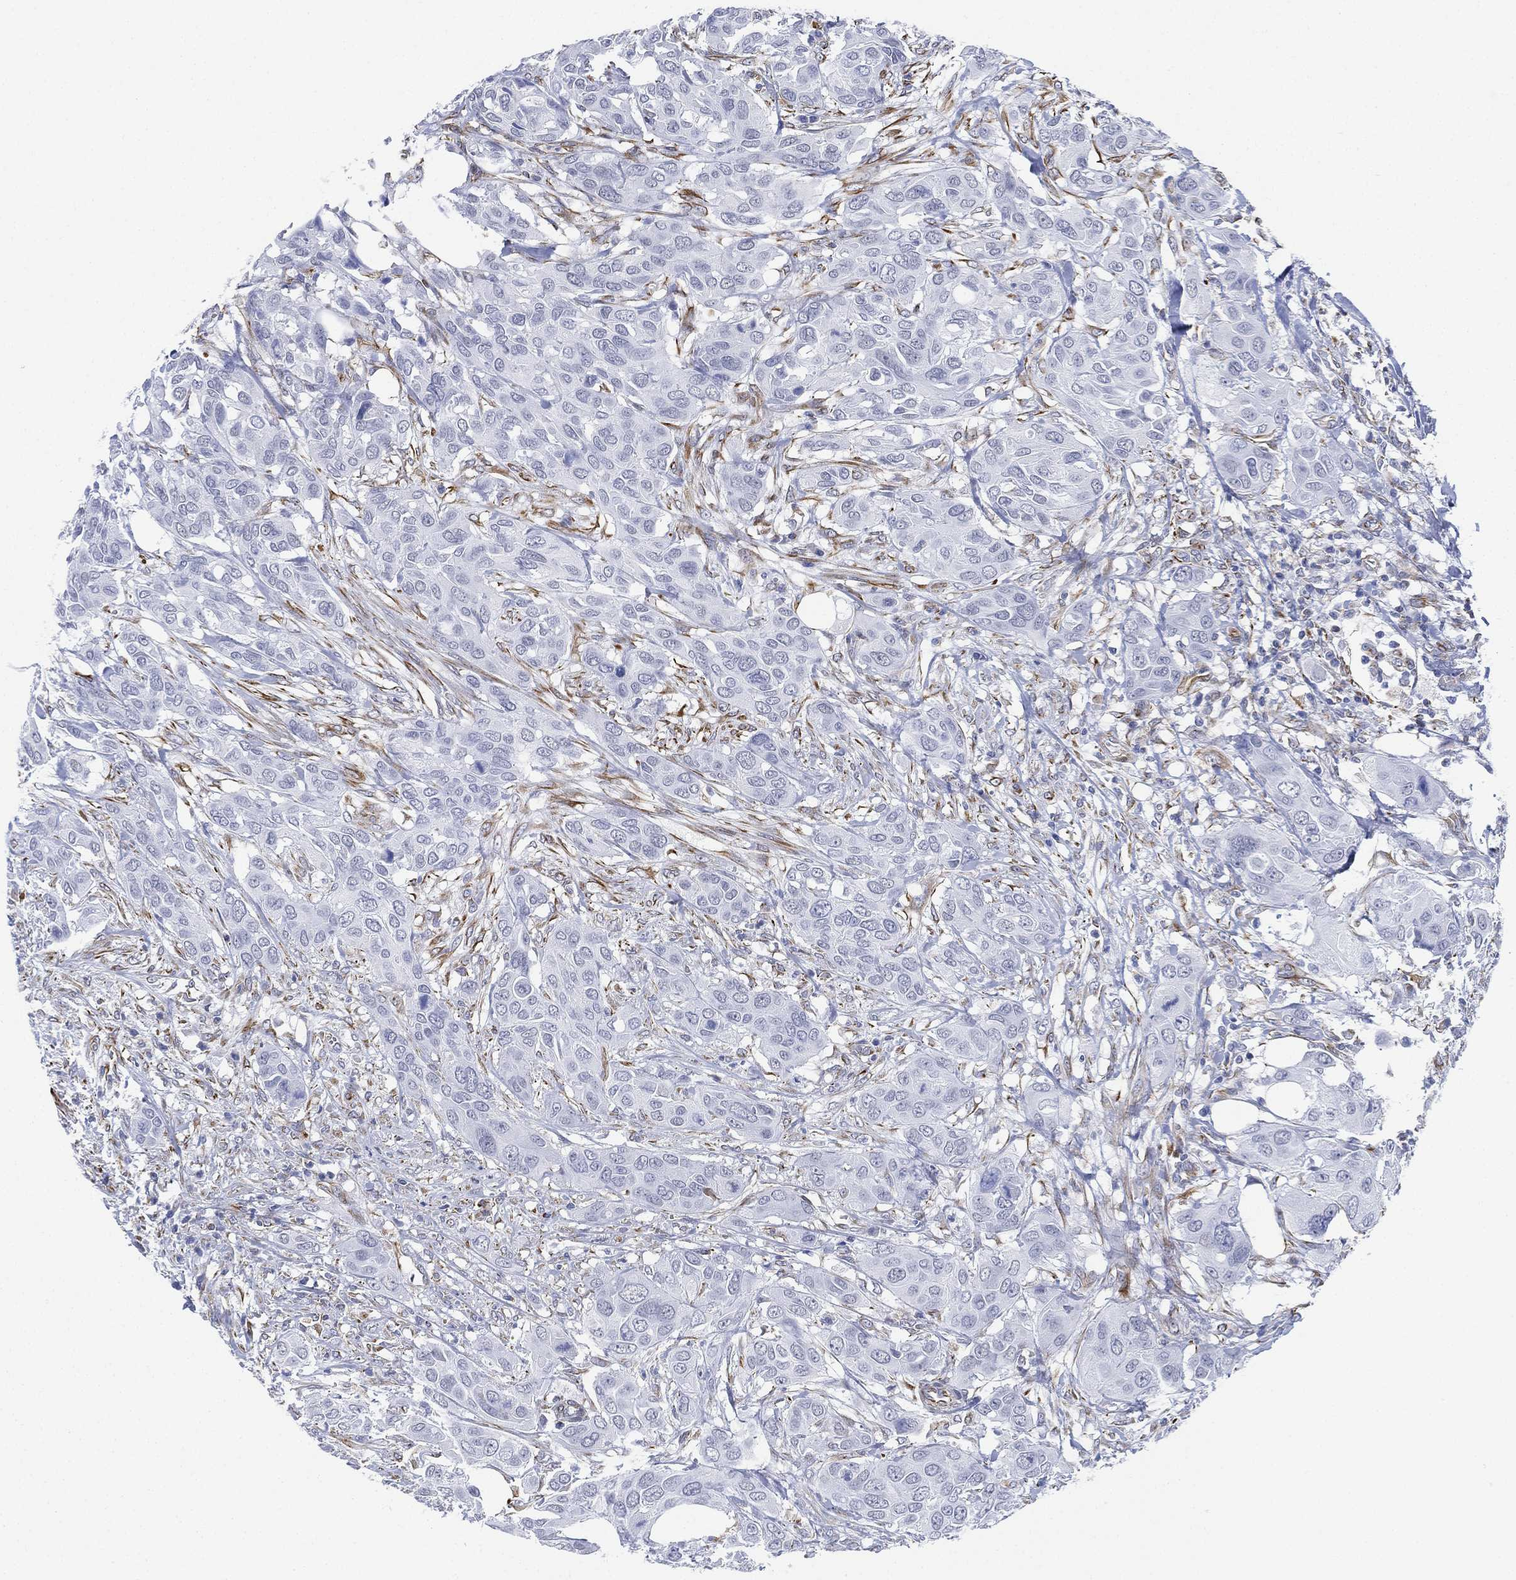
{"staining": {"intensity": "negative", "quantity": "none", "location": "none"}, "tissue": "urothelial cancer", "cell_type": "Tumor cells", "image_type": "cancer", "snomed": [{"axis": "morphology", "description": "Urothelial carcinoma, NOS"}, {"axis": "morphology", "description": "Urothelial carcinoma, High grade"}, {"axis": "topography", "description": "Urinary bladder"}], "caption": "IHC photomicrograph of transitional cell carcinoma stained for a protein (brown), which demonstrates no expression in tumor cells. (DAB (3,3'-diaminobenzidine) IHC, high magnification).", "gene": "PSKH2", "patient": {"sex": "male", "age": 63}}